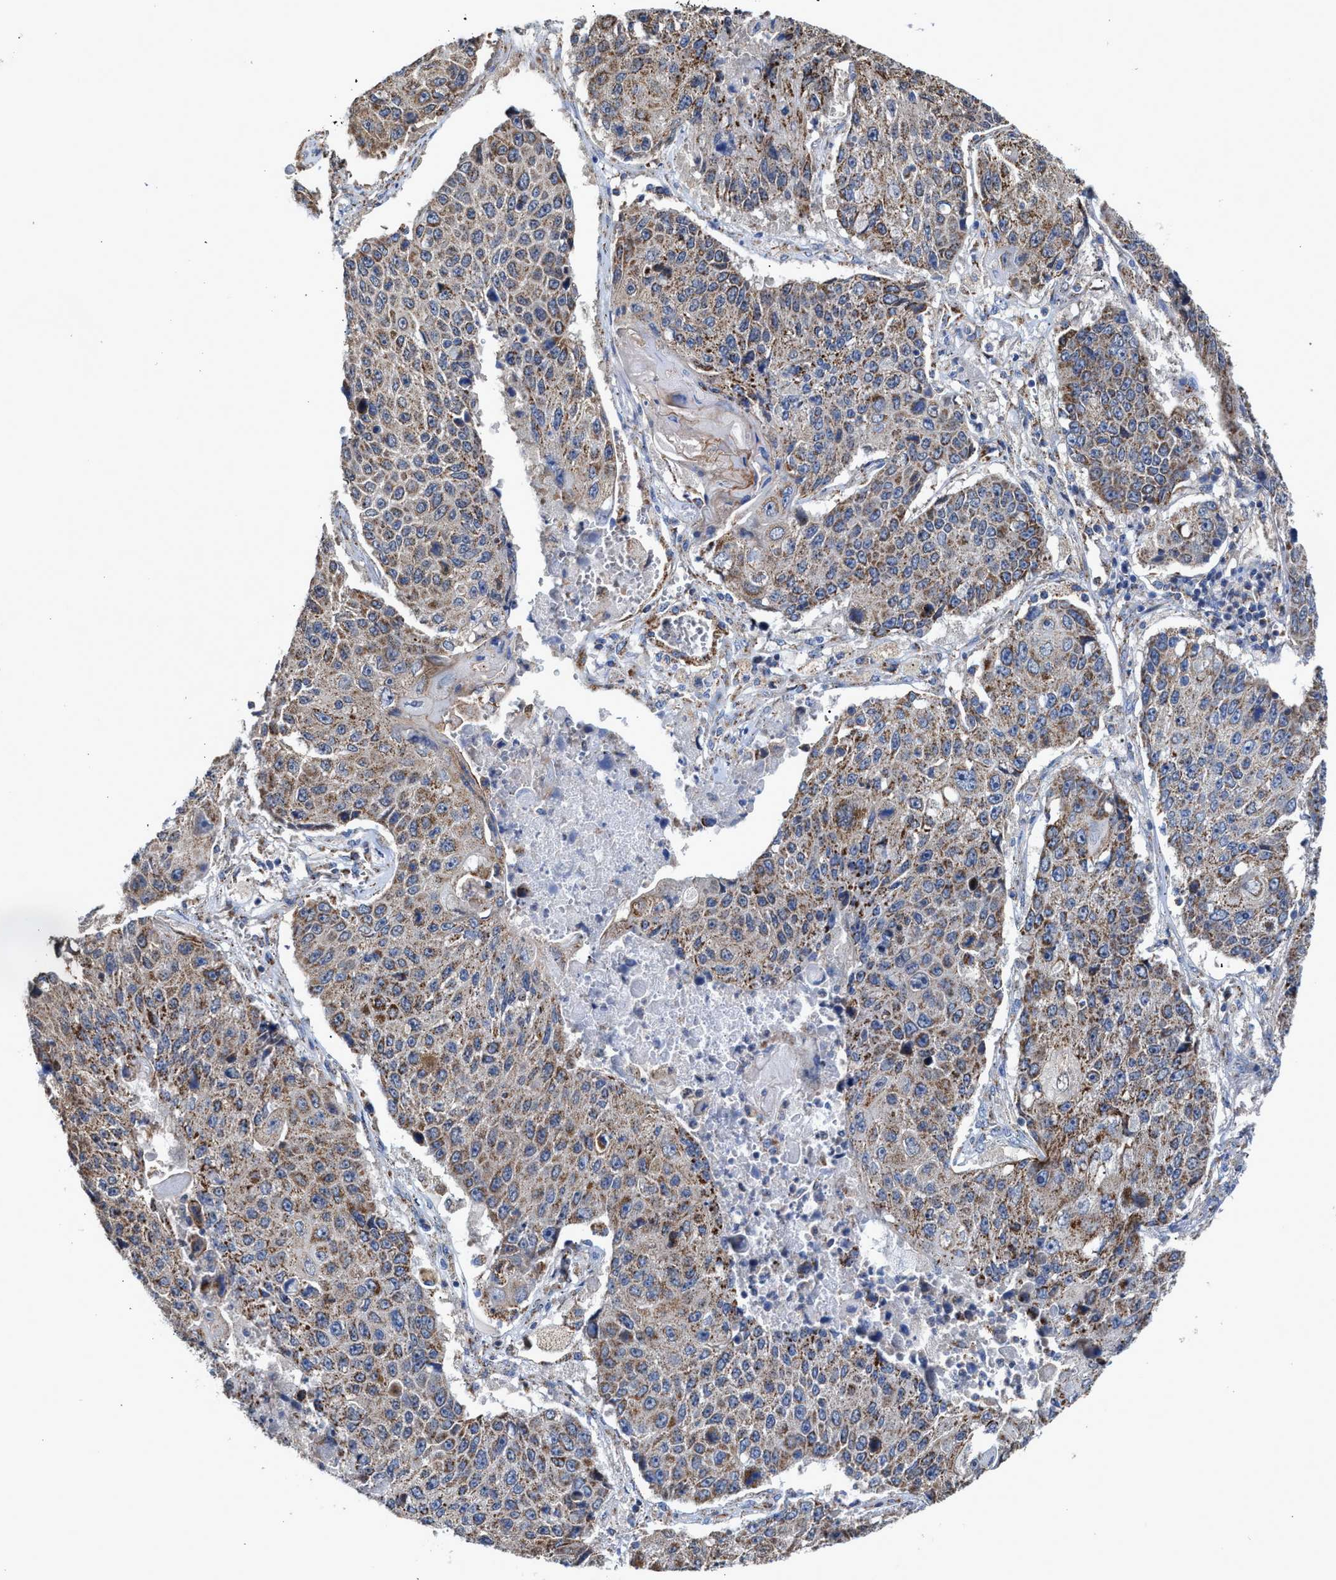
{"staining": {"intensity": "moderate", "quantity": ">75%", "location": "cytoplasmic/membranous"}, "tissue": "lung cancer", "cell_type": "Tumor cells", "image_type": "cancer", "snomed": [{"axis": "morphology", "description": "Squamous cell carcinoma, NOS"}, {"axis": "topography", "description": "Lung"}], "caption": "Immunohistochemical staining of lung squamous cell carcinoma exhibits moderate cytoplasmic/membranous protein expression in approximately >75% of tumor cells.", "gene": "MECR", "patient": {"sex": "male", "age": 61}}